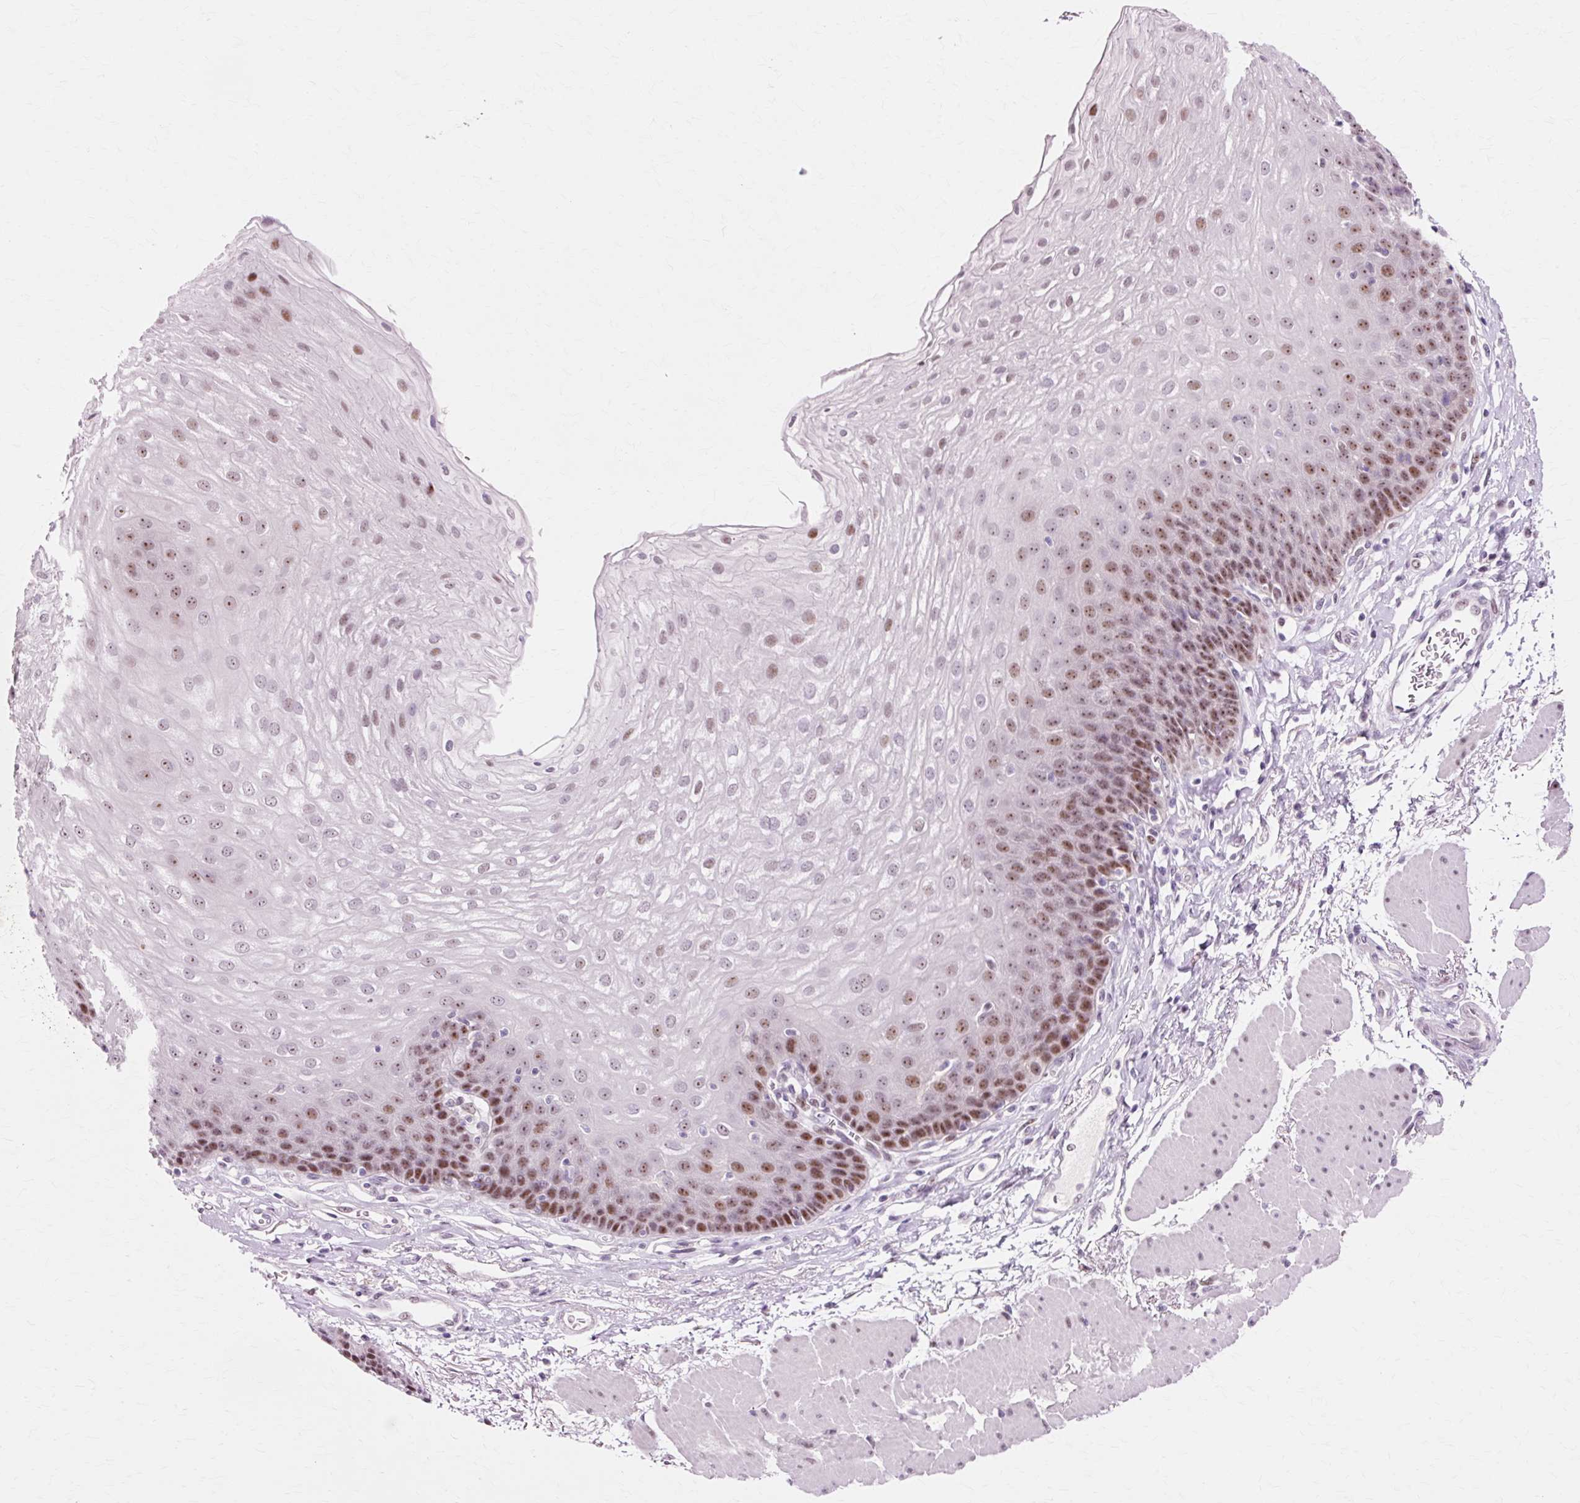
{"staining": {"intensity": "moderate", "quantity": "25%-75%", "location": "nuclear"}, "tissue": "esophagus", "cell_type": "Squamous epithelial cells", "image_type": "normal", "snomed": [{"axis": "morphology", "description": "Normal tissue, NOS"}, {"axis": "topography", "description": "Esophagus"}], "caption": "Immunohistochemistry of unremarkable esophagus displays medium levels of moderate nuclear positivity in about 25%-75% of squamous epithelial cells. The staining was performed using DAB, with brown indicating positive protein expression. Nuclei are stained blue with hematoxylin.", "gene": "MACROD2", "patient": {"sex": "female", "age": 81}}